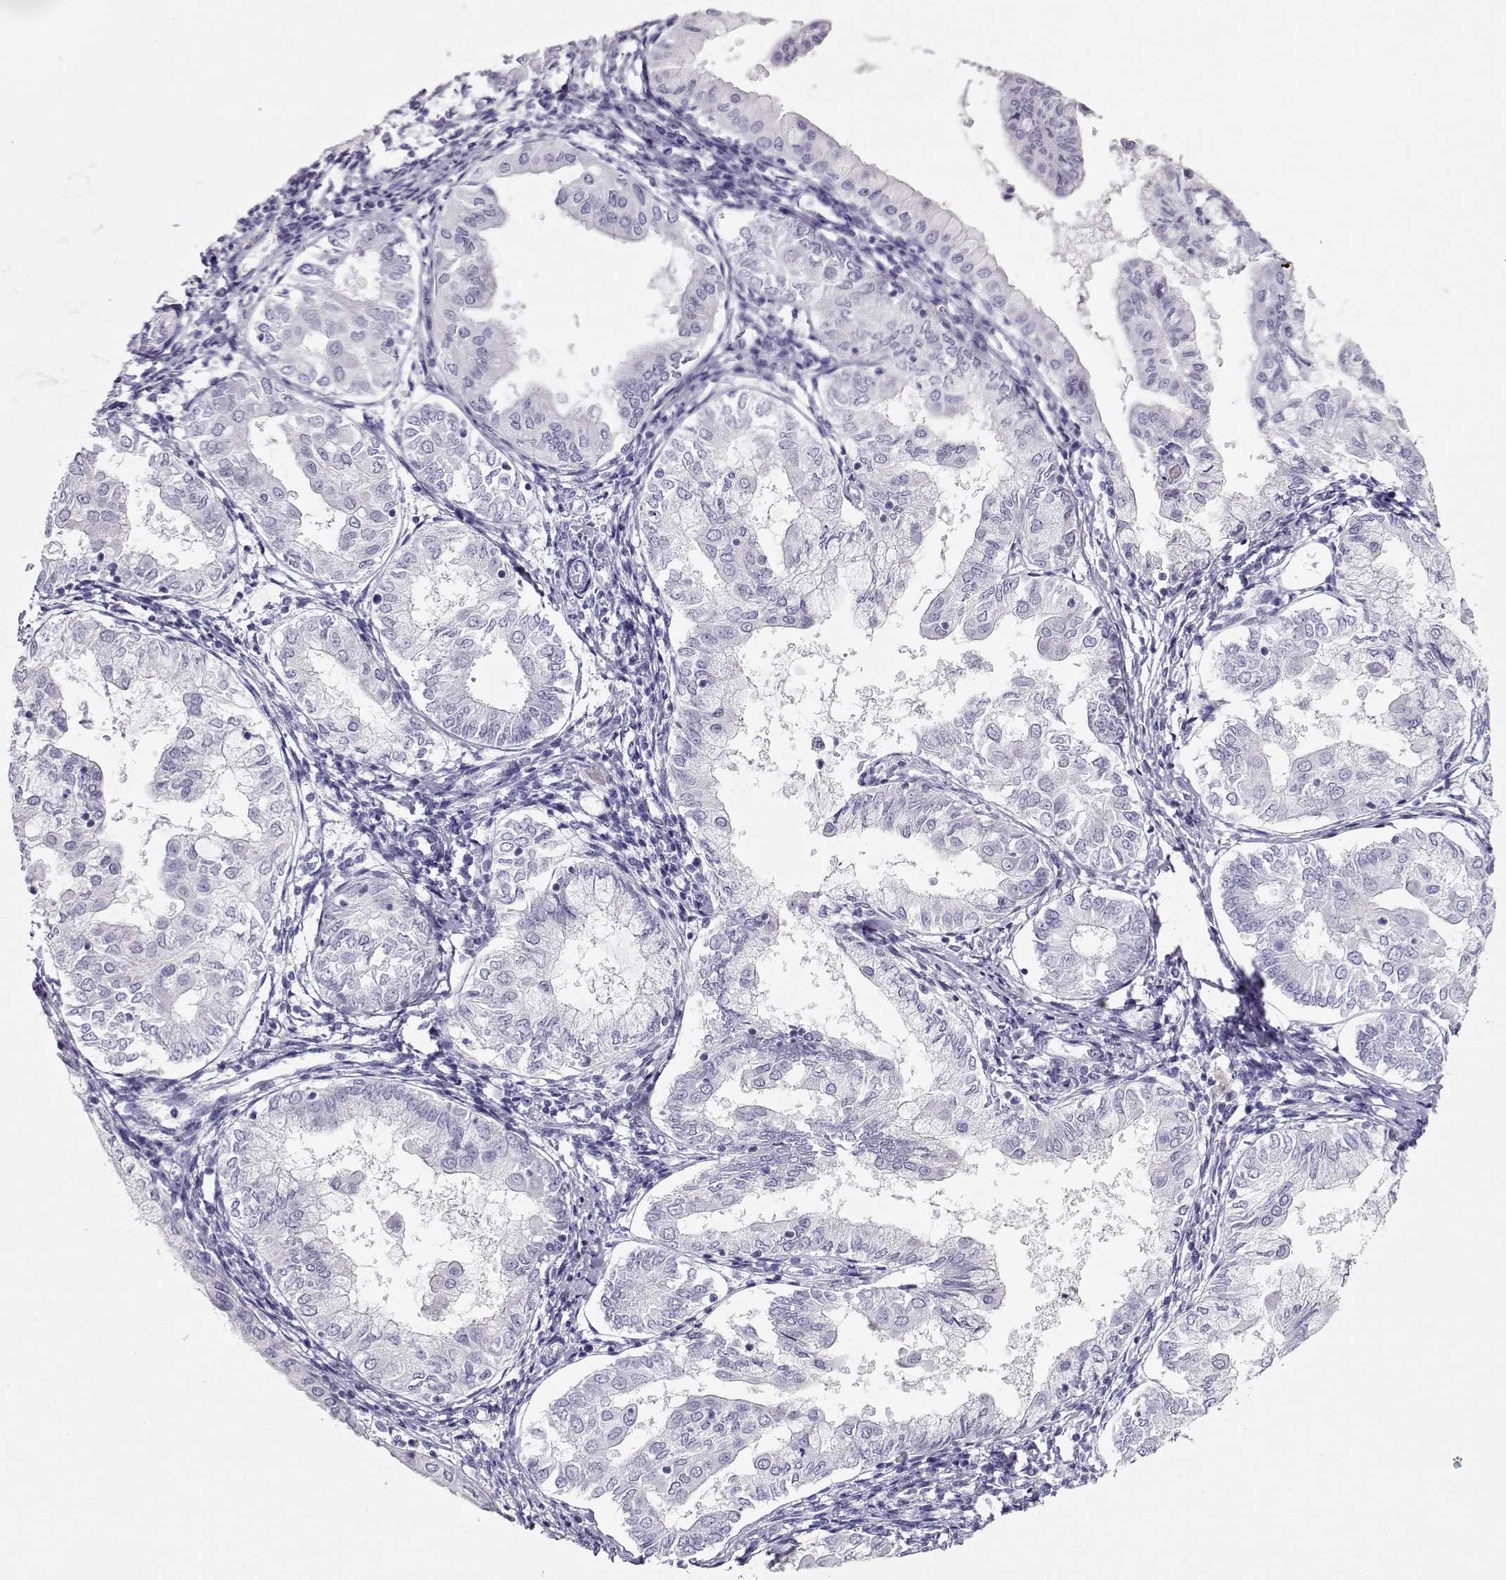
{"staining": {"intensity": "negative", "quantity": "none", "location": "none"}, "tissue": "endometrial cancer", "cell_type": "Tumor cells", "image_type": "cancer", "snomed": [{"axis": "morphology", "description": "Adenocarcinoma, NOS"}, {"axis": "topography", "description": "Endometrium"}], "caption": "This is a micrograph of IHC staining of endometrial cancer (adenocarcinoma), which shows no expression in tumor cells. (Stains: DAB (3,3'-diaminobenzidine) immunohistochemistry with hematoxylin counter stain, Microscopy: brightfield microscopy at high magnification).", "gene": "ACTN2", "patient": {"sex": "female", "age": 68}}